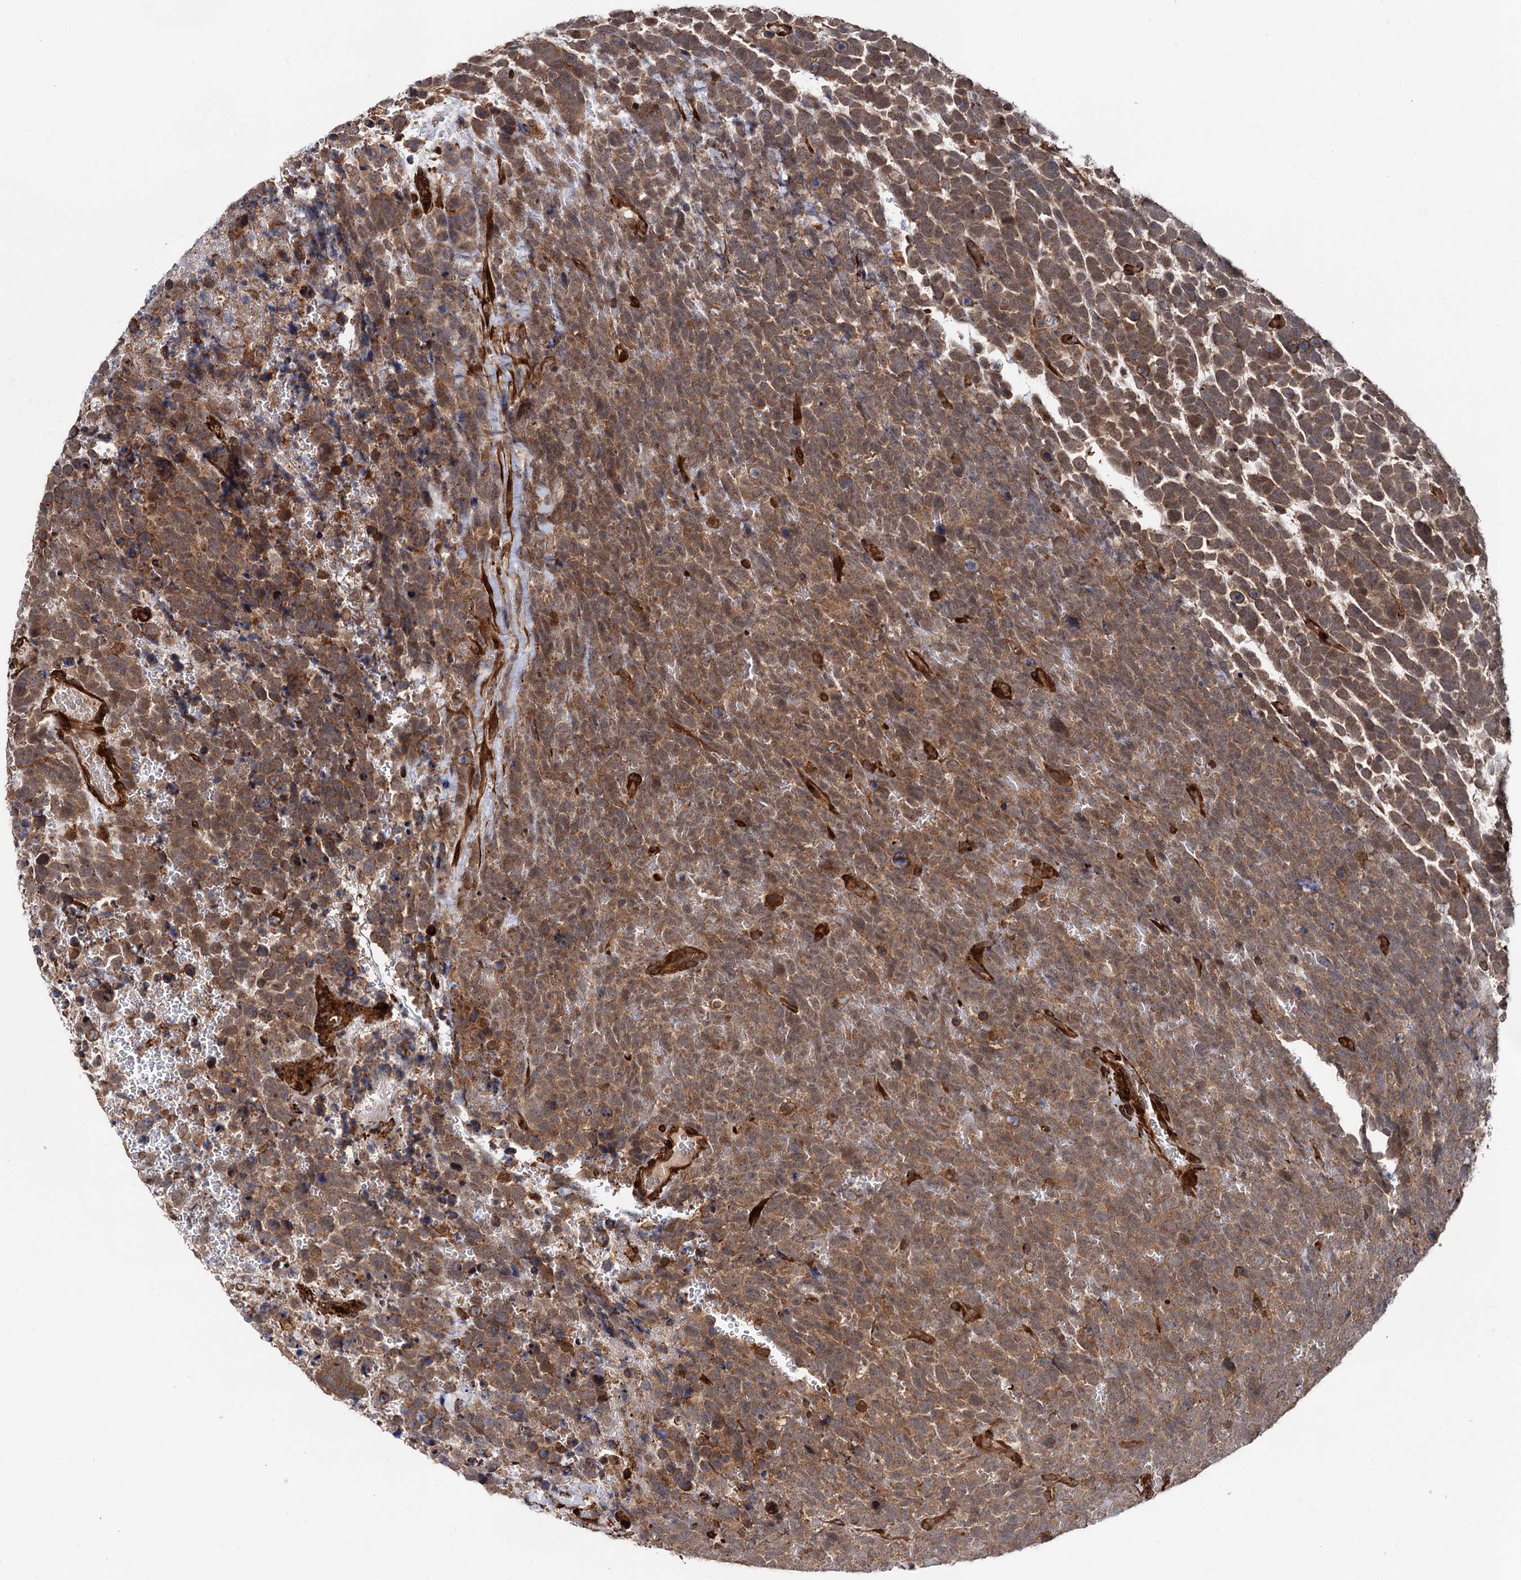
{"staining": {"intensity": "moderate", "quantity": ">75%", "location": "cytoplasmic/membranous"}, "tissue": "urothelial cancer", "cell_type": "Tumor cells", "image_type": "cancer", "snomed": [{"axis": "morphology", "description": "Urothelial carcinoma, High grade"}, {"axis": "topography", "description": "Urinary bladder"}], "caption": "Urothelial cancer stained with a protein marker demonstrates moderate staining in tumor cells.", "gene": "ATP8B4", "patient": {"sex": "female", "age": 82}}